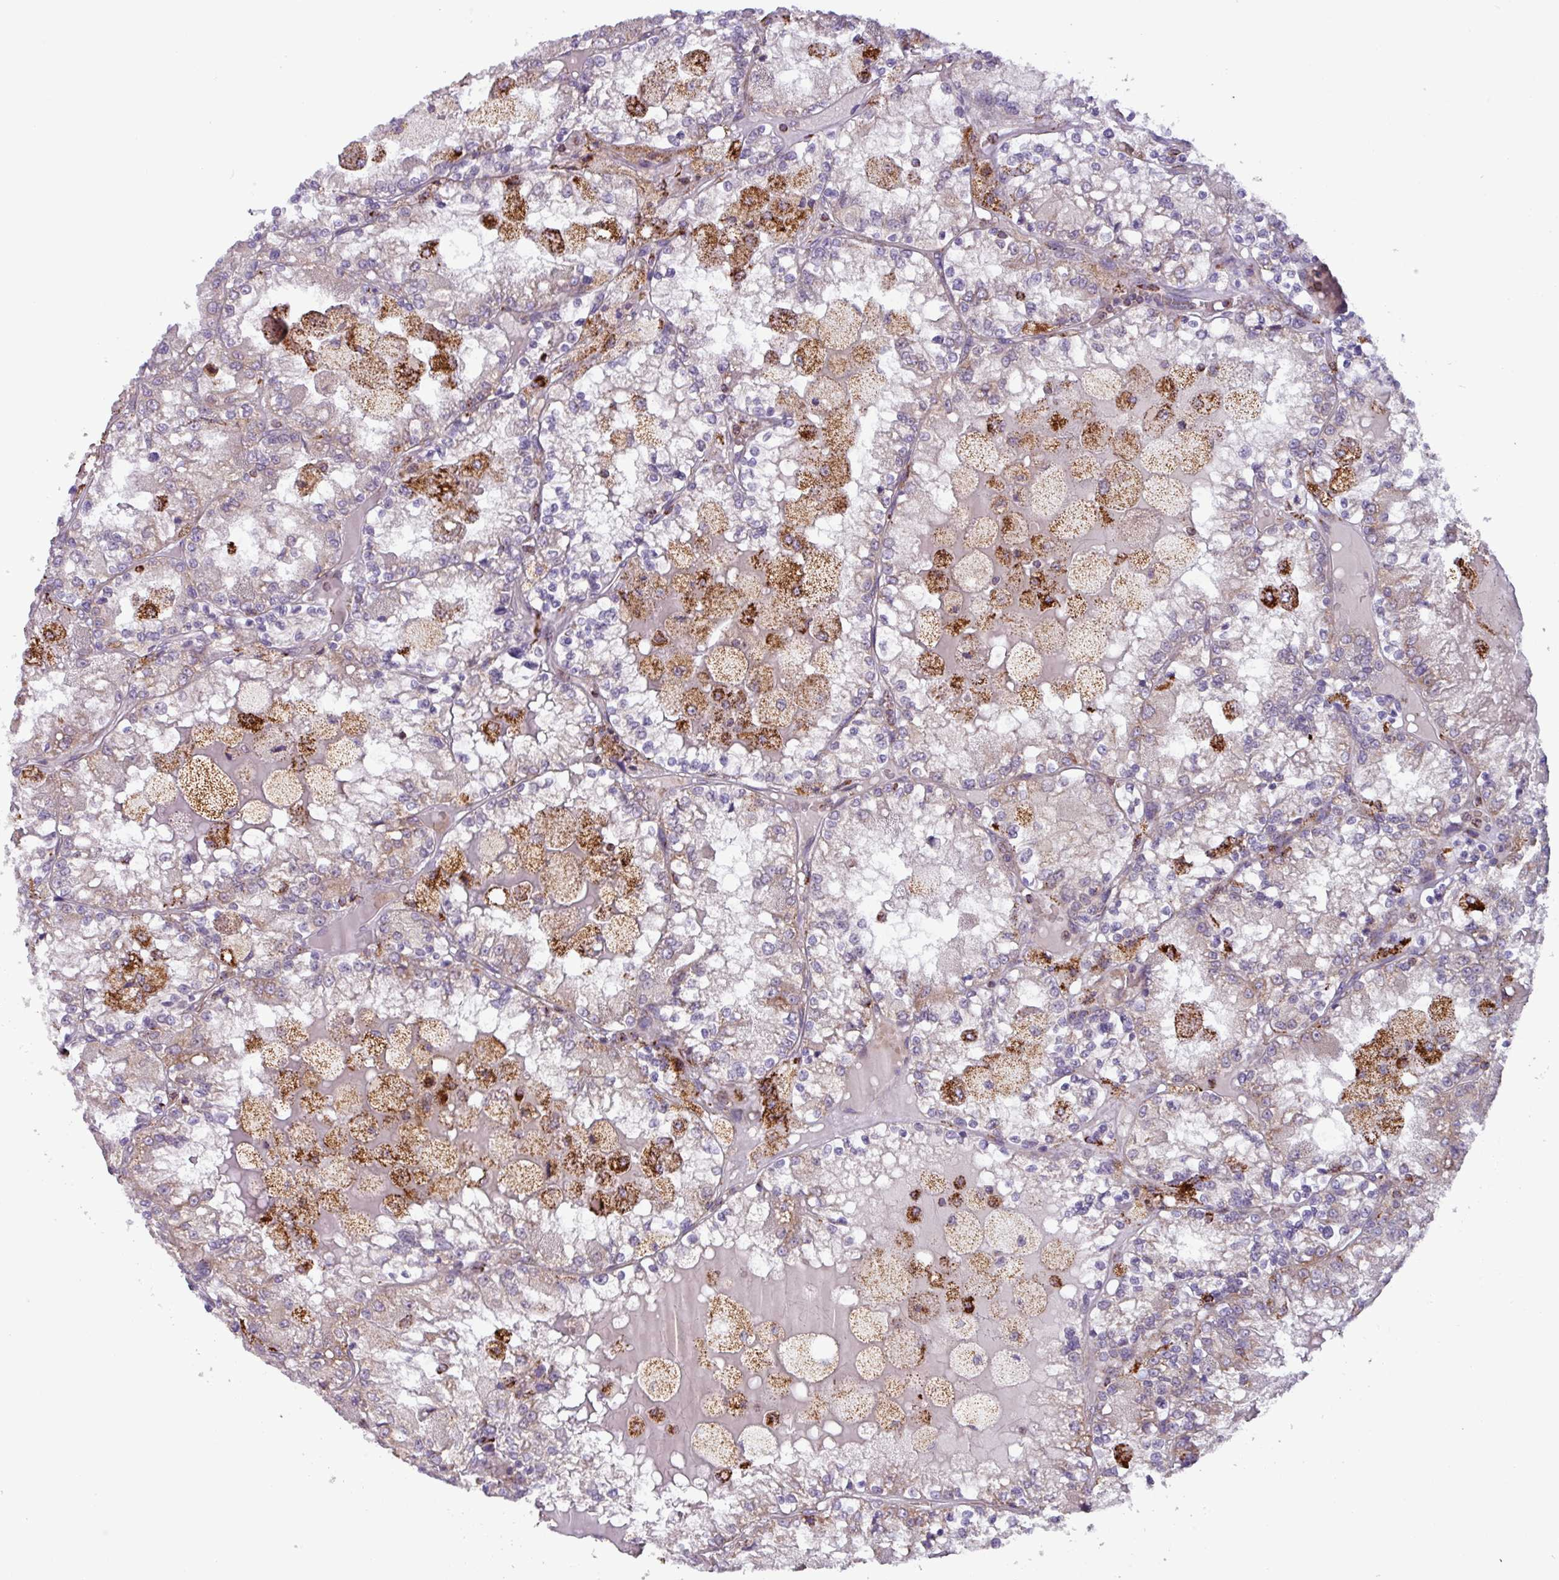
{"staining": {"intensity": "negative", "quantity": "none", "location": "none"}, "tissue": "renal cancer", "cell_type": "Tumor cells", "image_type": "cancer", "snomed": [{"axis": "morphology", "description": "Adenocarcinoma, NOS"}, {"axis": "topography", "description": "Kidney"}], "caption": "Renal adenocarcinoma was stained to show a protein in brown. There is no significant positivity in tumor cells.", "gene": "AKIRIN1", "patient": {"sex": "female", "age": 56}}